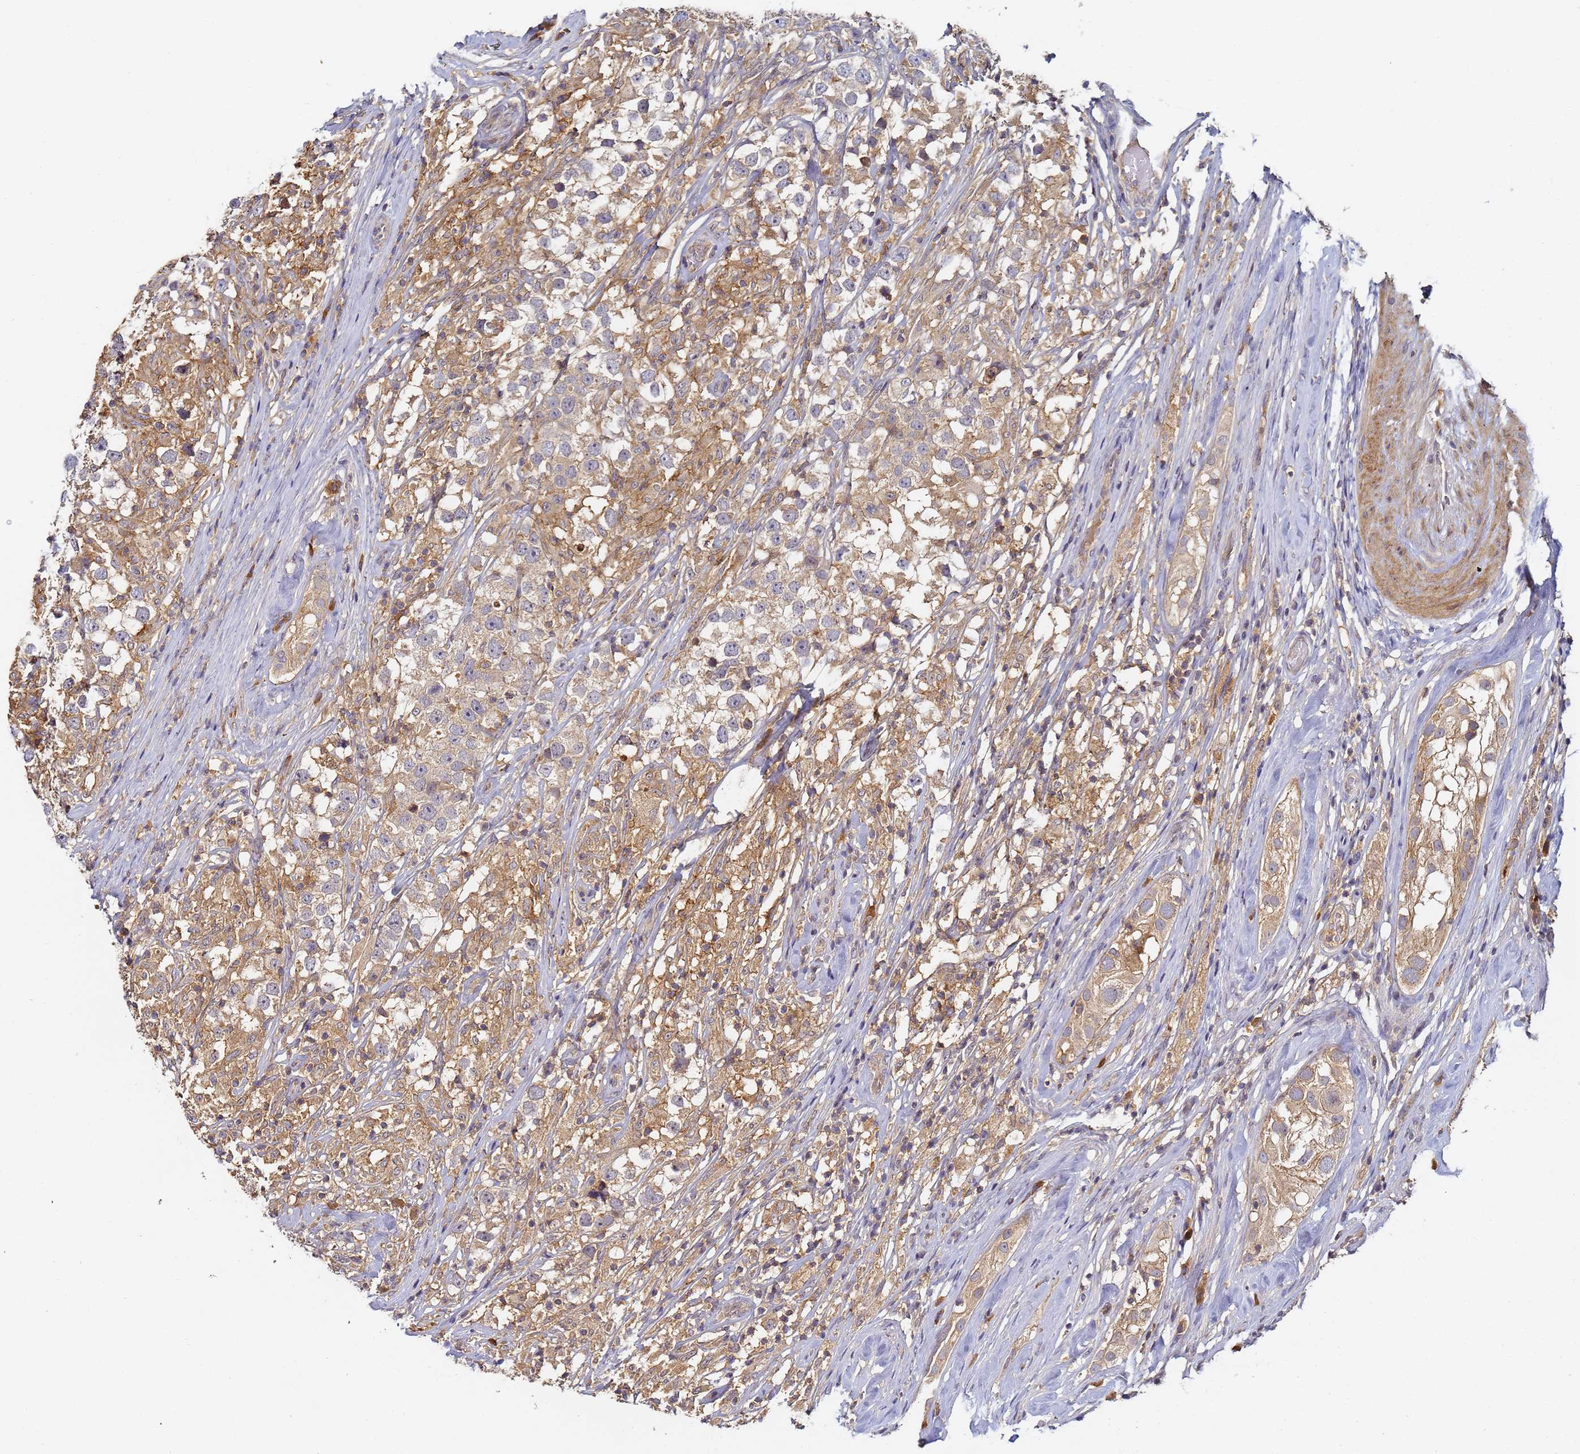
{"staining": {"intensity": "weak", "quantity": "25%-75%", "location": "cytoplasmic/membranous"}, "tissue": "testis cancer", "cell_type": "Tumor cells", "image_type": "cancer", "snomed": [{"axis": "morphology", "description": "Seminoma, NOS"}, {"axis": "topography", "description": "Testis"}], "caption": "Testis seminoma was stained to show a protein in brown. There is low levels of weak cytoplasmic/membranous positivity in approximately 25%-75% of tumor cells.", "gene": "LRRC69", "patient": {"sex": "male", "age": 46}}